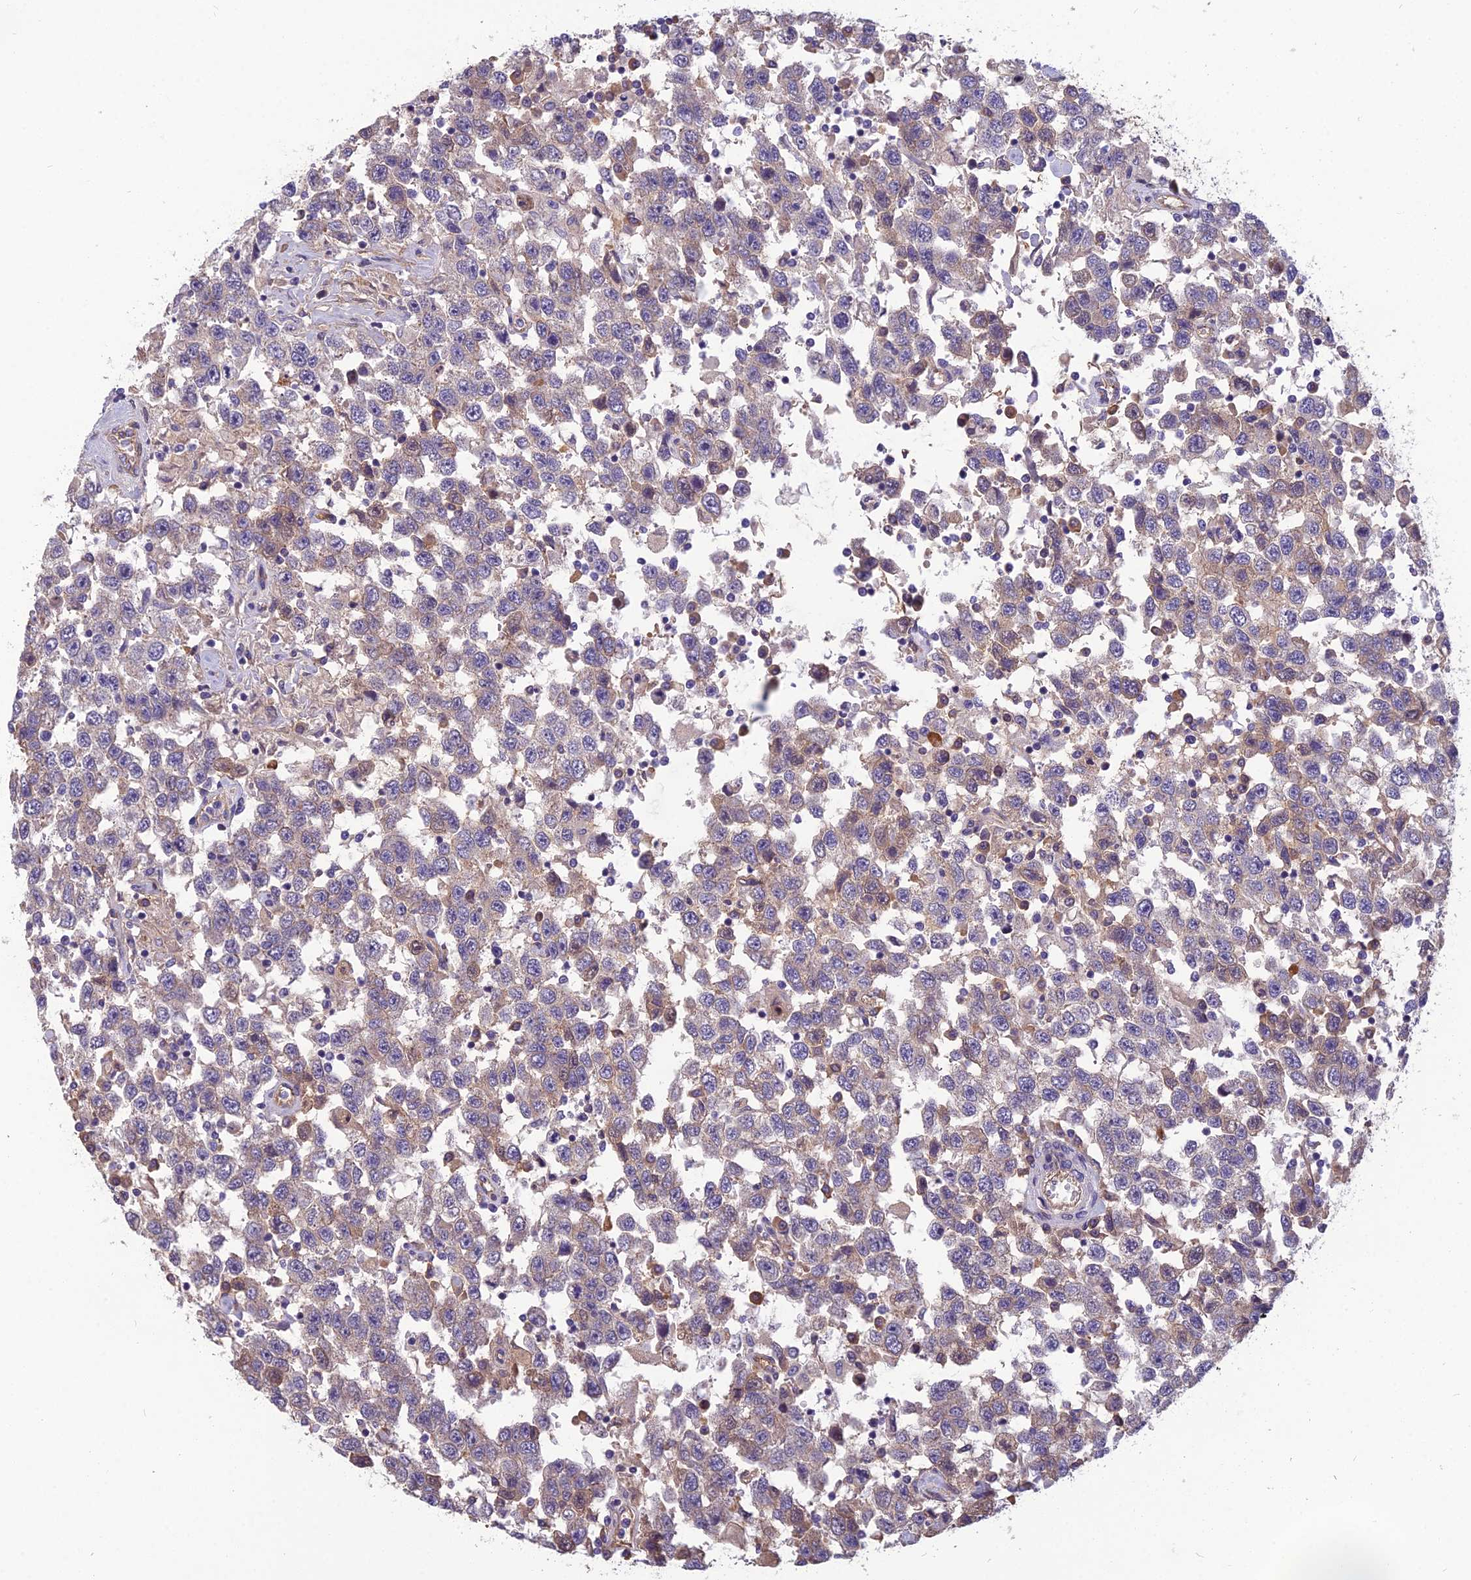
{"staining": {"intensity": "weak", "quantity": "<25%", "location": "cytoplasmic/membranous"}, "tissue": "testis cancer", "cell_type": "Tumor cells", "image_type": "cancer", "snomed": [{"axis": "morphology", "description": "Seminoma, NOS"}, {"axis": "topography", "description": "Testis"}], "caption": "Immunohistochemical staining of testis seminoma shows no significant positivity in tumor cells.", "gene": "TSPAN15", "patient": {"sex": "male", "age": 41}}